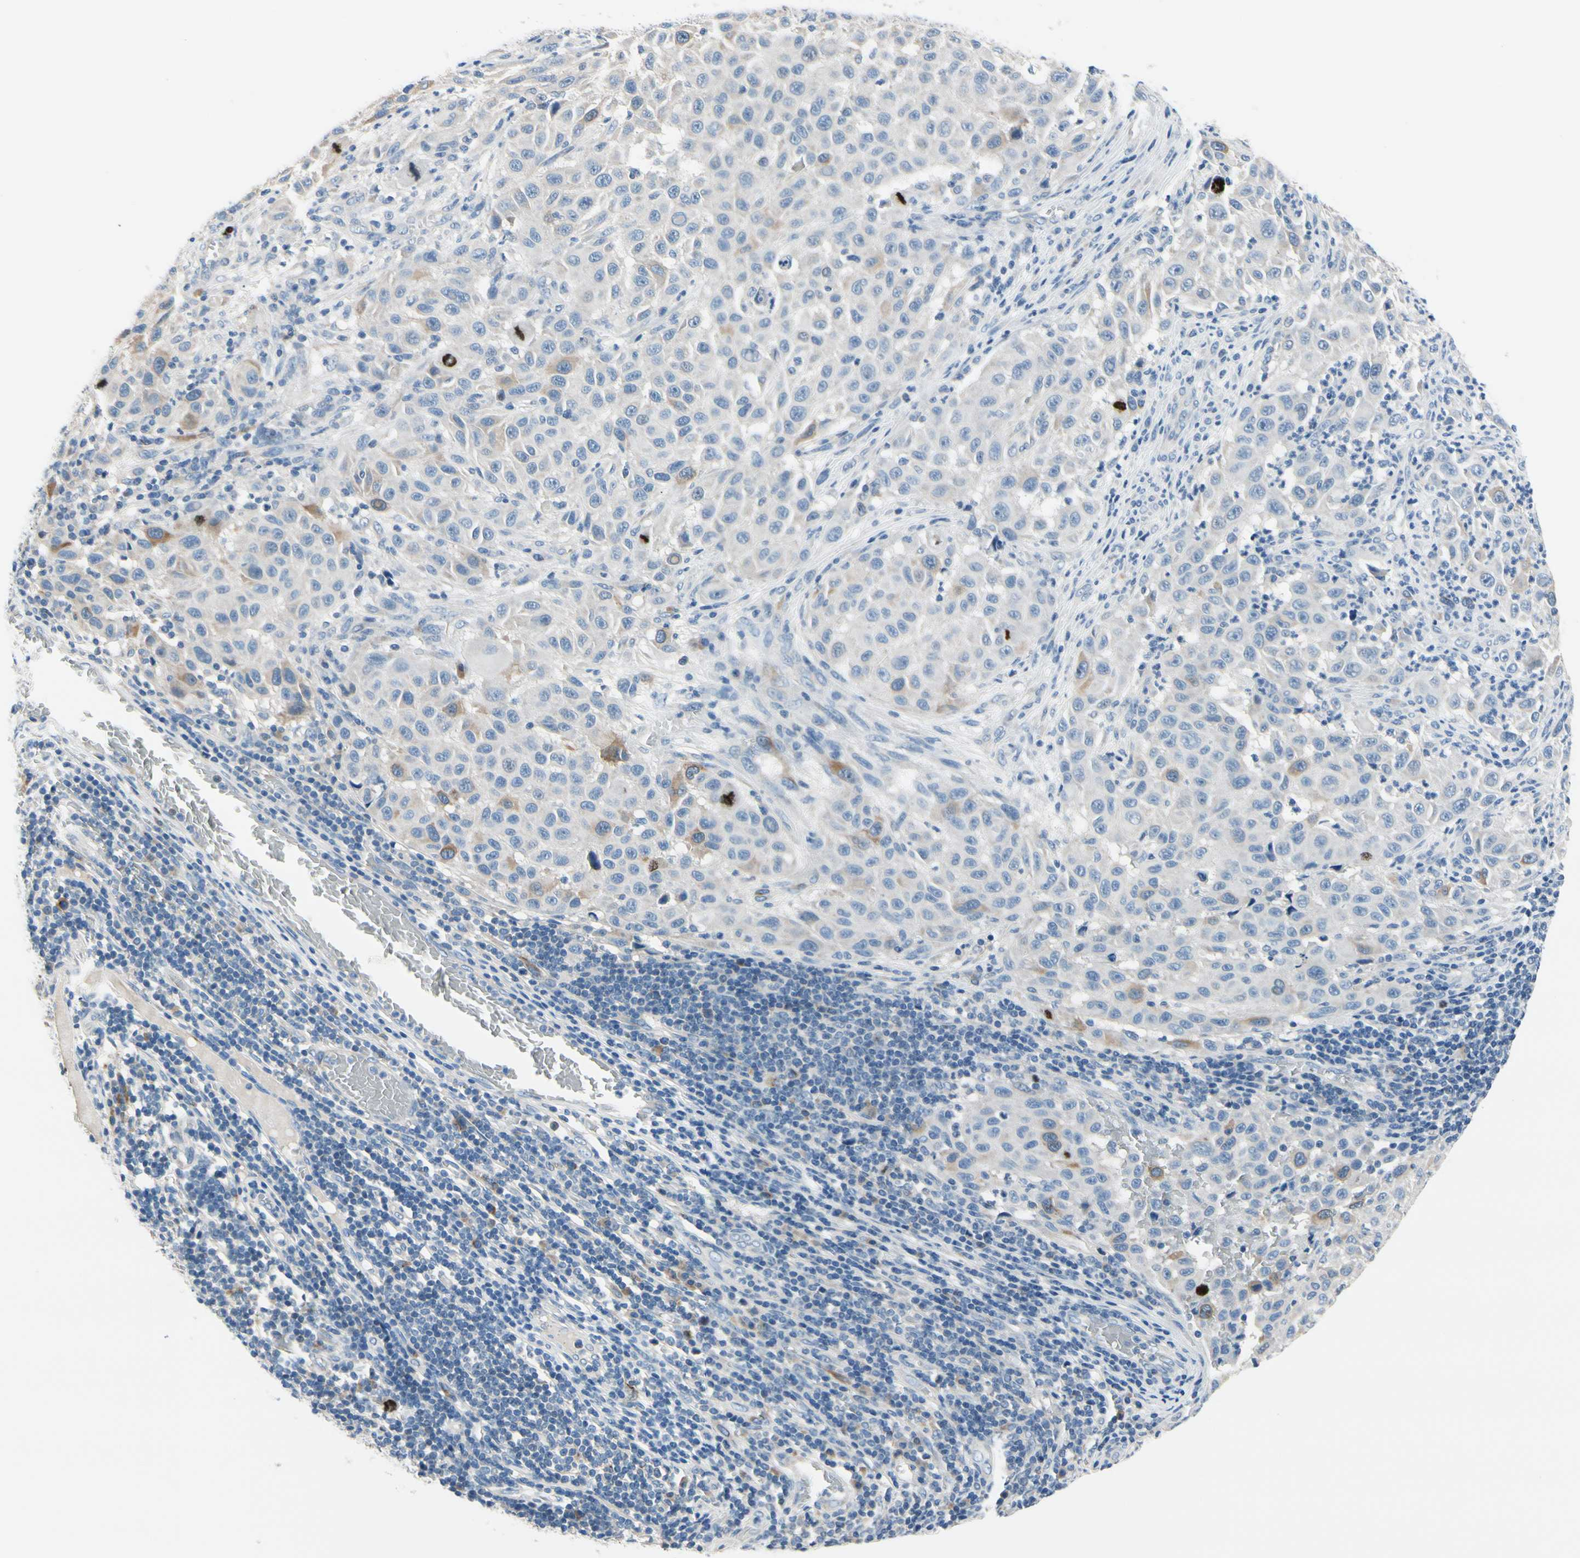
{"staining": {"intensity": "moderate", "quantity": "<25%", "location": "cytoplasmic/membranous"}, "tissue": "melanoma", "cell_type": "Tumor cells", "image_type": "cancer", "snomed": [{"axis": "morphology", "description": "Malignant melanoma, Metastatic site"}, {"axis": "topography", "description": "Lymph node"}], "caption": "Immunohistochemistry (IHC) of human melanoma displays low levels of moderate cytoplasmic/membranous staining in approximately <25% of tumor cells.", "gene": "CKAP2", "patient": {"sex": "male", "age": 61}}